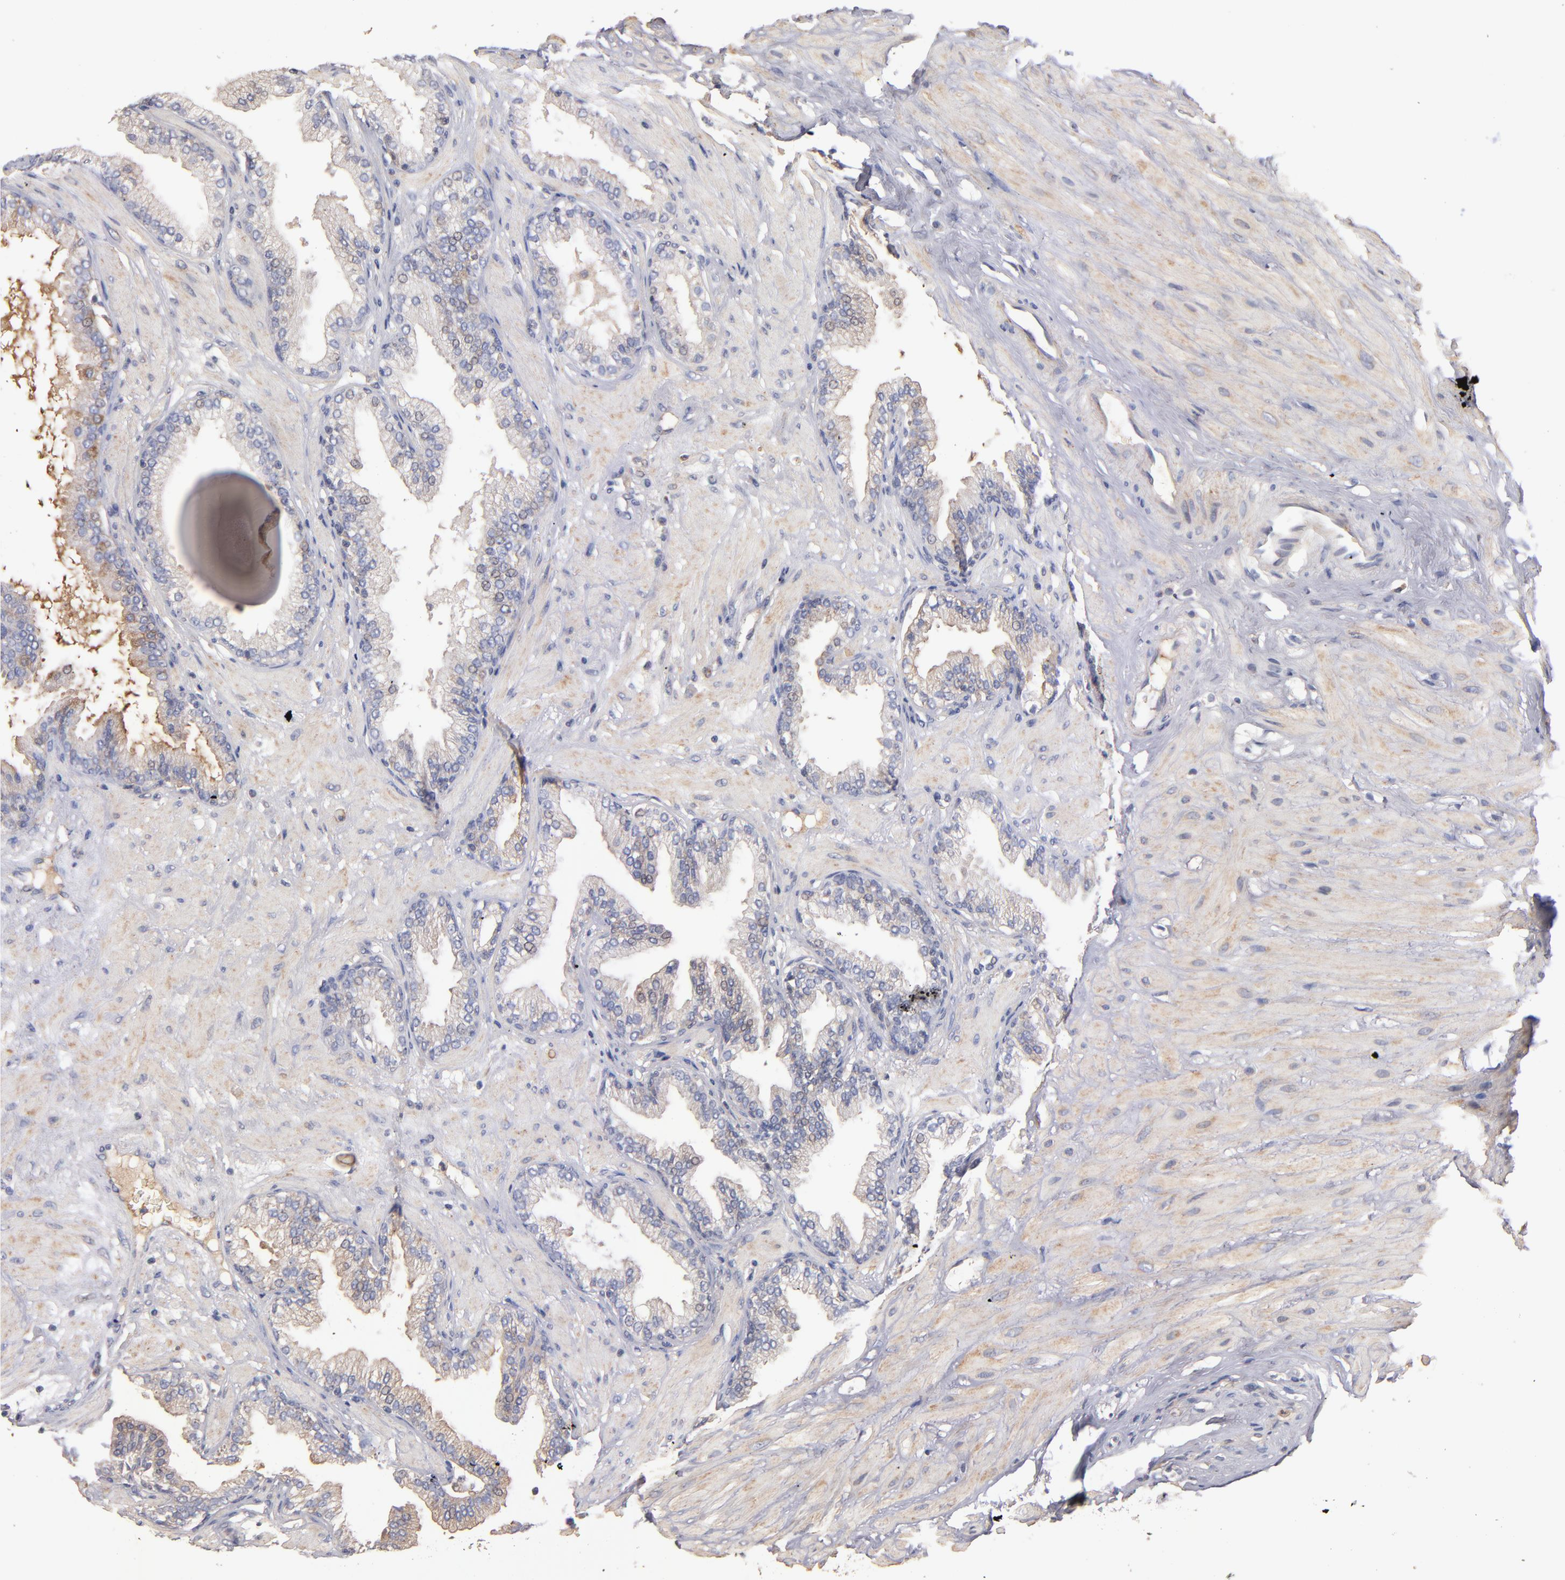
{"staining": {"intensity": "weak", "quantity": "<25%", "location": "cytoplasmic/membranous"}, "tissue": "prostate", "cell_type": "Glandular cells", "image_type": "normal", "snomed": [{"axis": "morphology", "description": "Normal tissue, NOS"}, {"axis": "topography", "description": "Prostate"}], "caption": "IHC image of unremarkable human prostate stained for a protein (brown), which exhibits no expression in glandular cells. (DAB immunohistochemistry with hematoxylin counter stain).", "gene": "DACT1", "patient": {"sex": "male", "age": 64}}